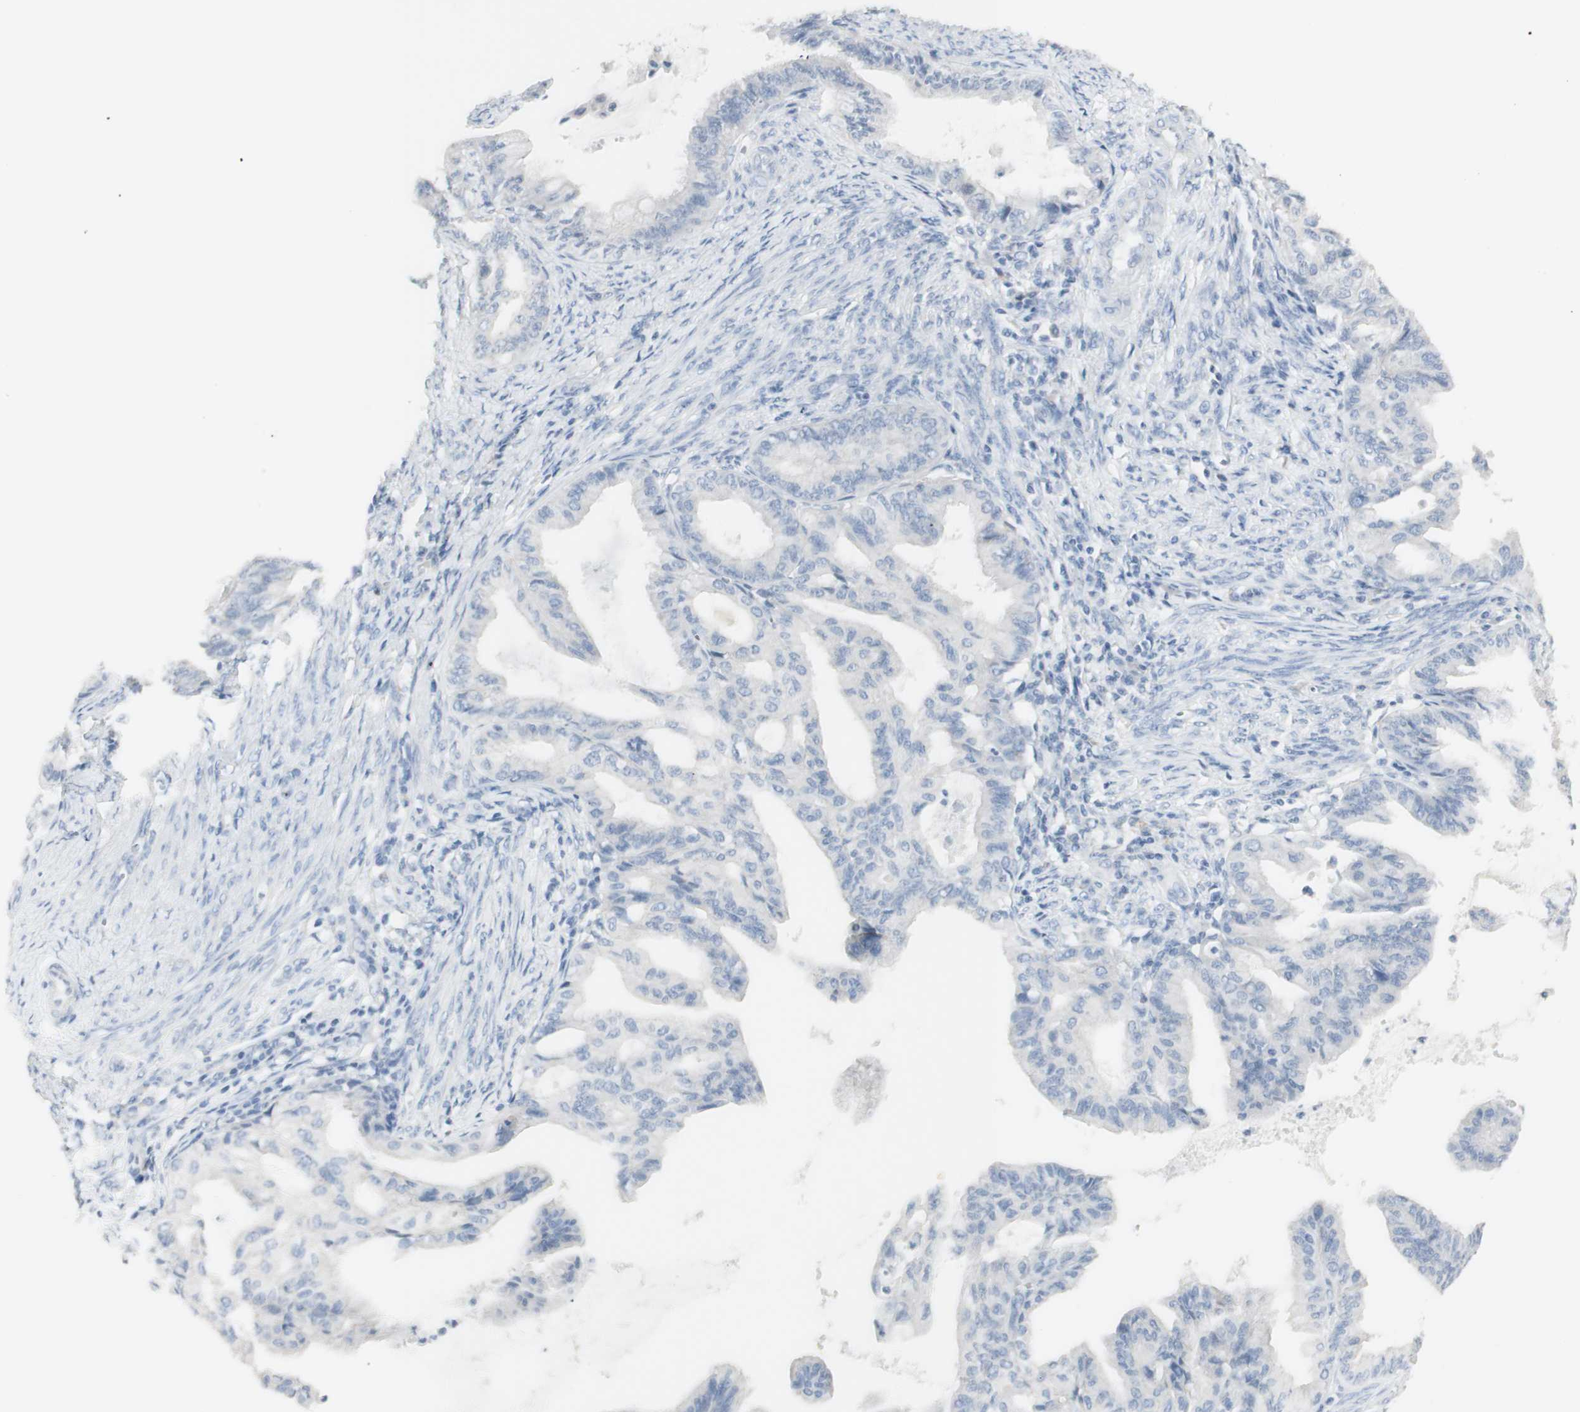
{"staining": {"intensity": "negative", "quantity": "none", "location": "none"}, "tissue": "endometrial cancer", "cell_type": "Tumor cells", "image_type": "cancer", "snomed": [{"axis": "morphology", "description": "Adenocarcinoma, NOS"}, {"axis": "topography", "description": "Endometrium"}], "caption": "The IHC image has no significant staining in tumor cells of adenocarcinoma (endometrial) tissue.", "gene": "ART3", "patient": {"sex": "female", "age": 86}}